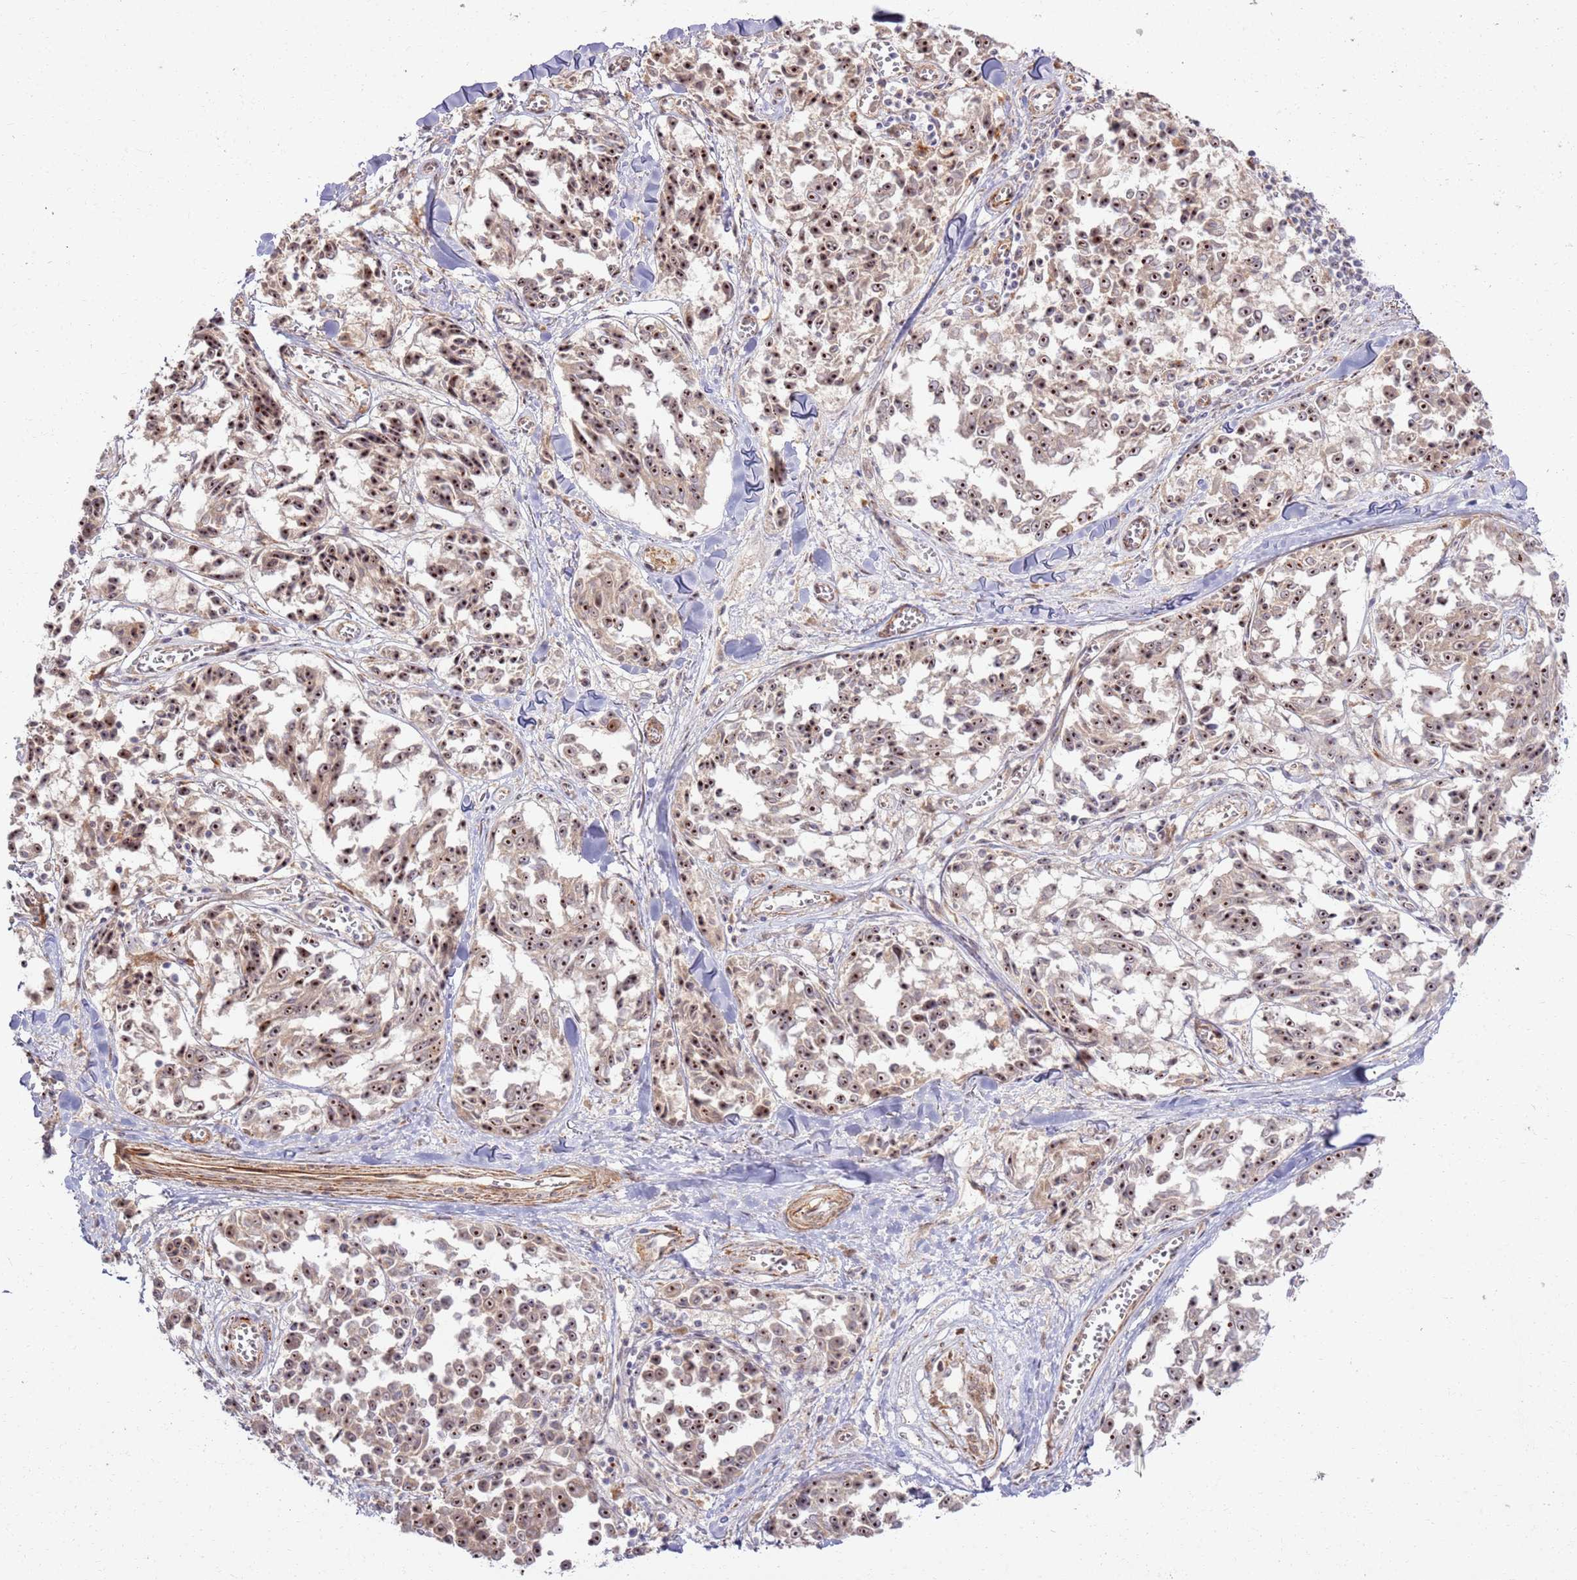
{"staining": {"intensity": "moderate", "quantity": ">75%", "location": "nuclear"}, "tissue": "melanoma", "cell_type": "Tumor cells", "image_type": "cancer", "snomed": [{"axis": "morphology", "description": "Malignant melanoma, NOS"}, {"axis": "topography", "description": "Skin"}], "caption": "IHC micrograph of neoplastic tissue: human melanoma stained using immunohistochemistry exhibits medium levels of moderate protein expression localized specifically in the nuclear of tumor cells, appearing as a nuclear brown color.", "gene": "CNPY1", "patient": {"sex": "female", "age": 64}}